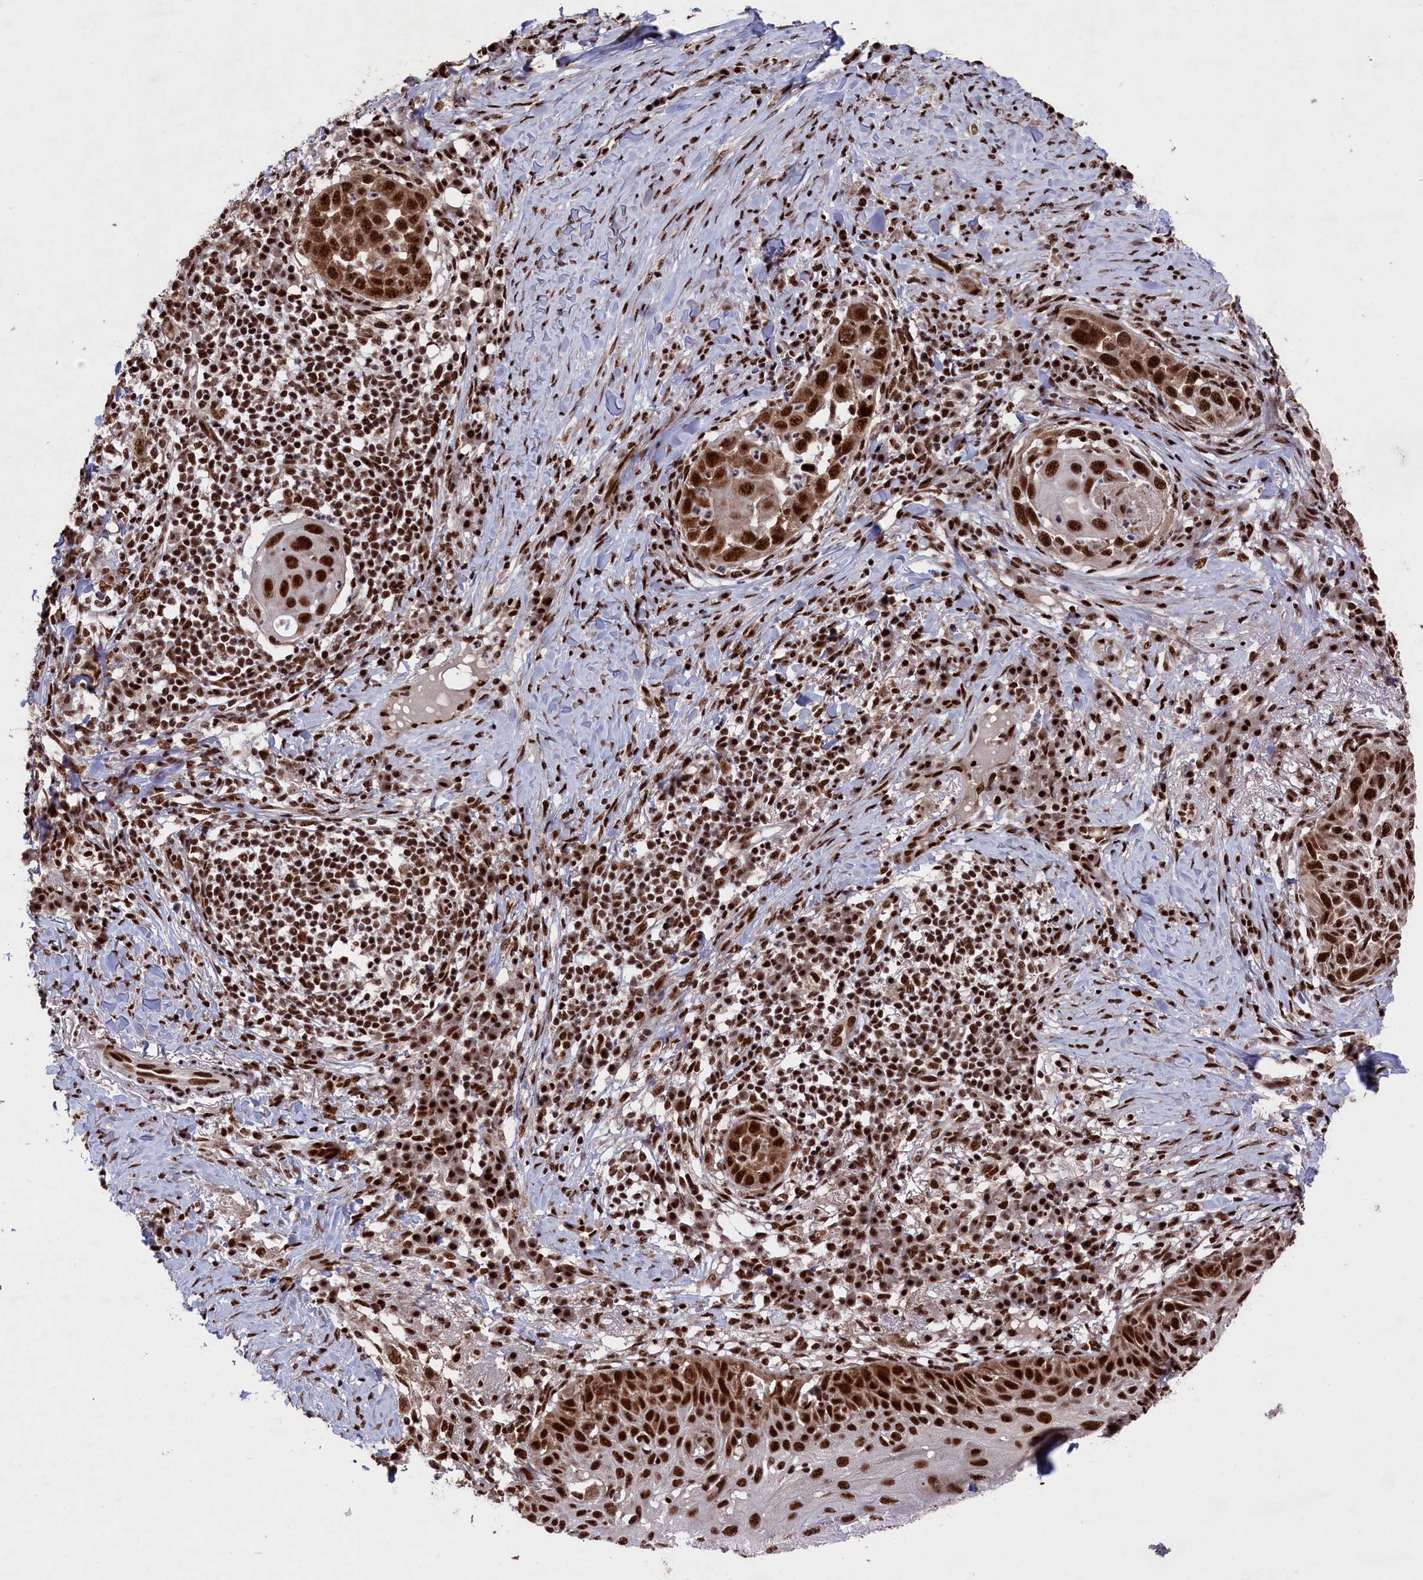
{"staining": {"intensity": "strong", "quantity": ">75%", "location": "nuclear"}, "tissue": "skin cancer", "cell_type": "Tumor cells", "image_type": "cancer", "snomed": [{"axis": "morphology", "description": "Squamous cell carcinoma, NOS"}, {"axis": "topography", "description": "Skin"}], "caption": "Immunohistochemical staining of skin cancer demonstrates high levels of strong nuclear positivity in about >75% of tumor cells. Nuclei are stained in blue.", "gene": "PRPF31", "patient": {"sex": "female", "age": 44}}